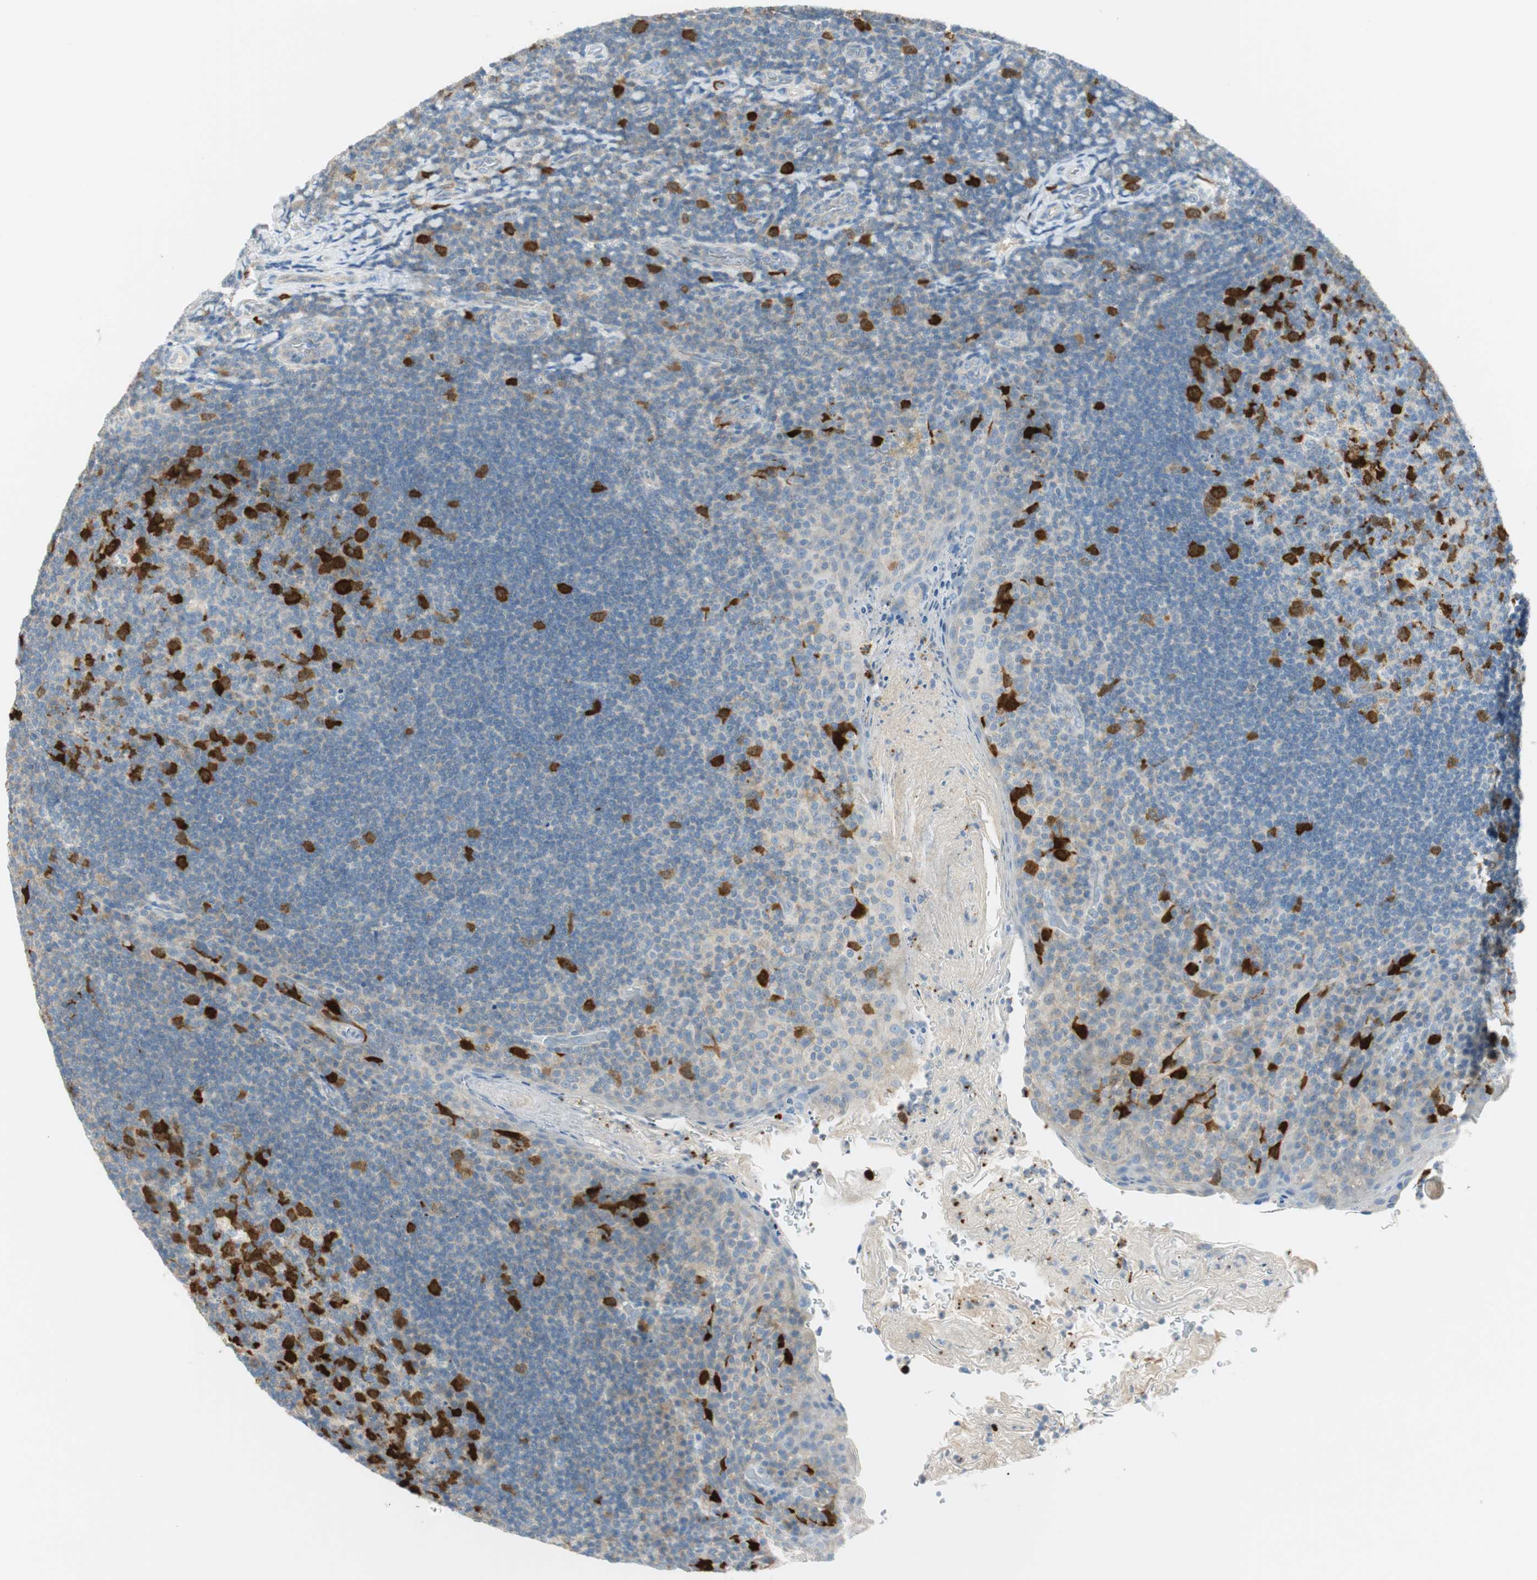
{"staining": {"intensity": "strong", "quantity": ">75%", "location": "cytoplasmic/membranous,nuclear"}, "tissue": "tonsil", "cell_type": "Germinal center cells", "image_type": "normal", "snomed": [{"axis": "morphology", "description": "Normal tissue, NOS"}, {"axis": "topography", "description": "Tonsil"}], "caption": "A high-resolution micrograph shows IHC staining of normal tonsil, which demonstrates strong cytoplasmic/membranous,nuclear expression in about >75% of germinal center cells. (DAB (3,3'-diaminobenzidine) = brown stain, brightfield microscopy at high magnification).", "gene": "PTTG1", "patient": {"sex": "male", "age": 17}}